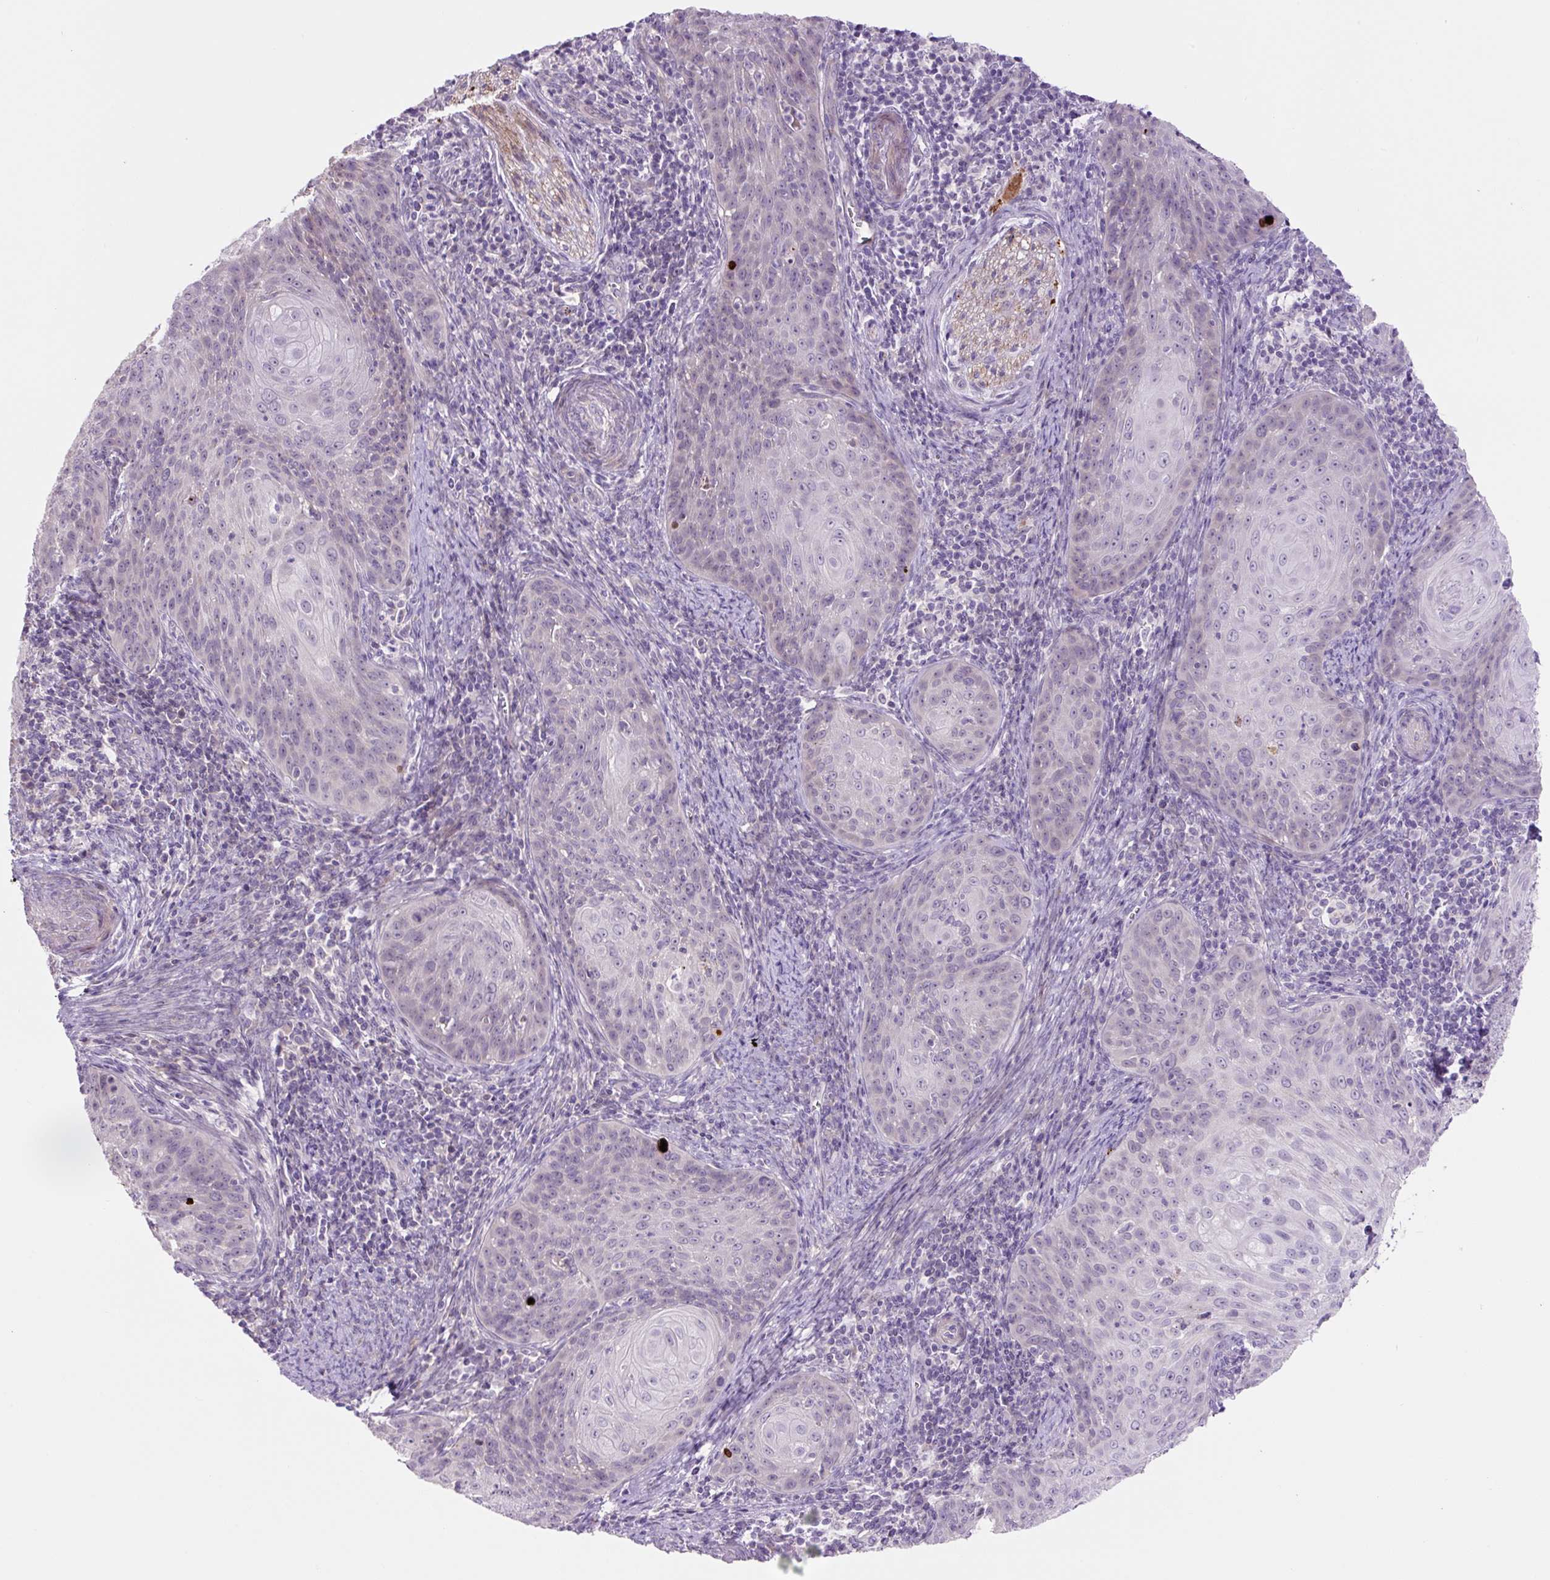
{"staining": {"intensity": "negative", "quantity": "none", "location": "none"}, "tissue": "cervical cancer", "cell_type": "Tumor cells", "image_type": "cancer", "snomed": [{"axis": "morphology", "description": "Squamous cell carcinoma, NOS"}, {"axis": "topography", "description": "Cervix"}], "caption": "The photomicrograph displays no significant expression in tumor cells of cervical cancer.", "gene": "OGDHL", "patient": {"sex": "female", "age": 30}}